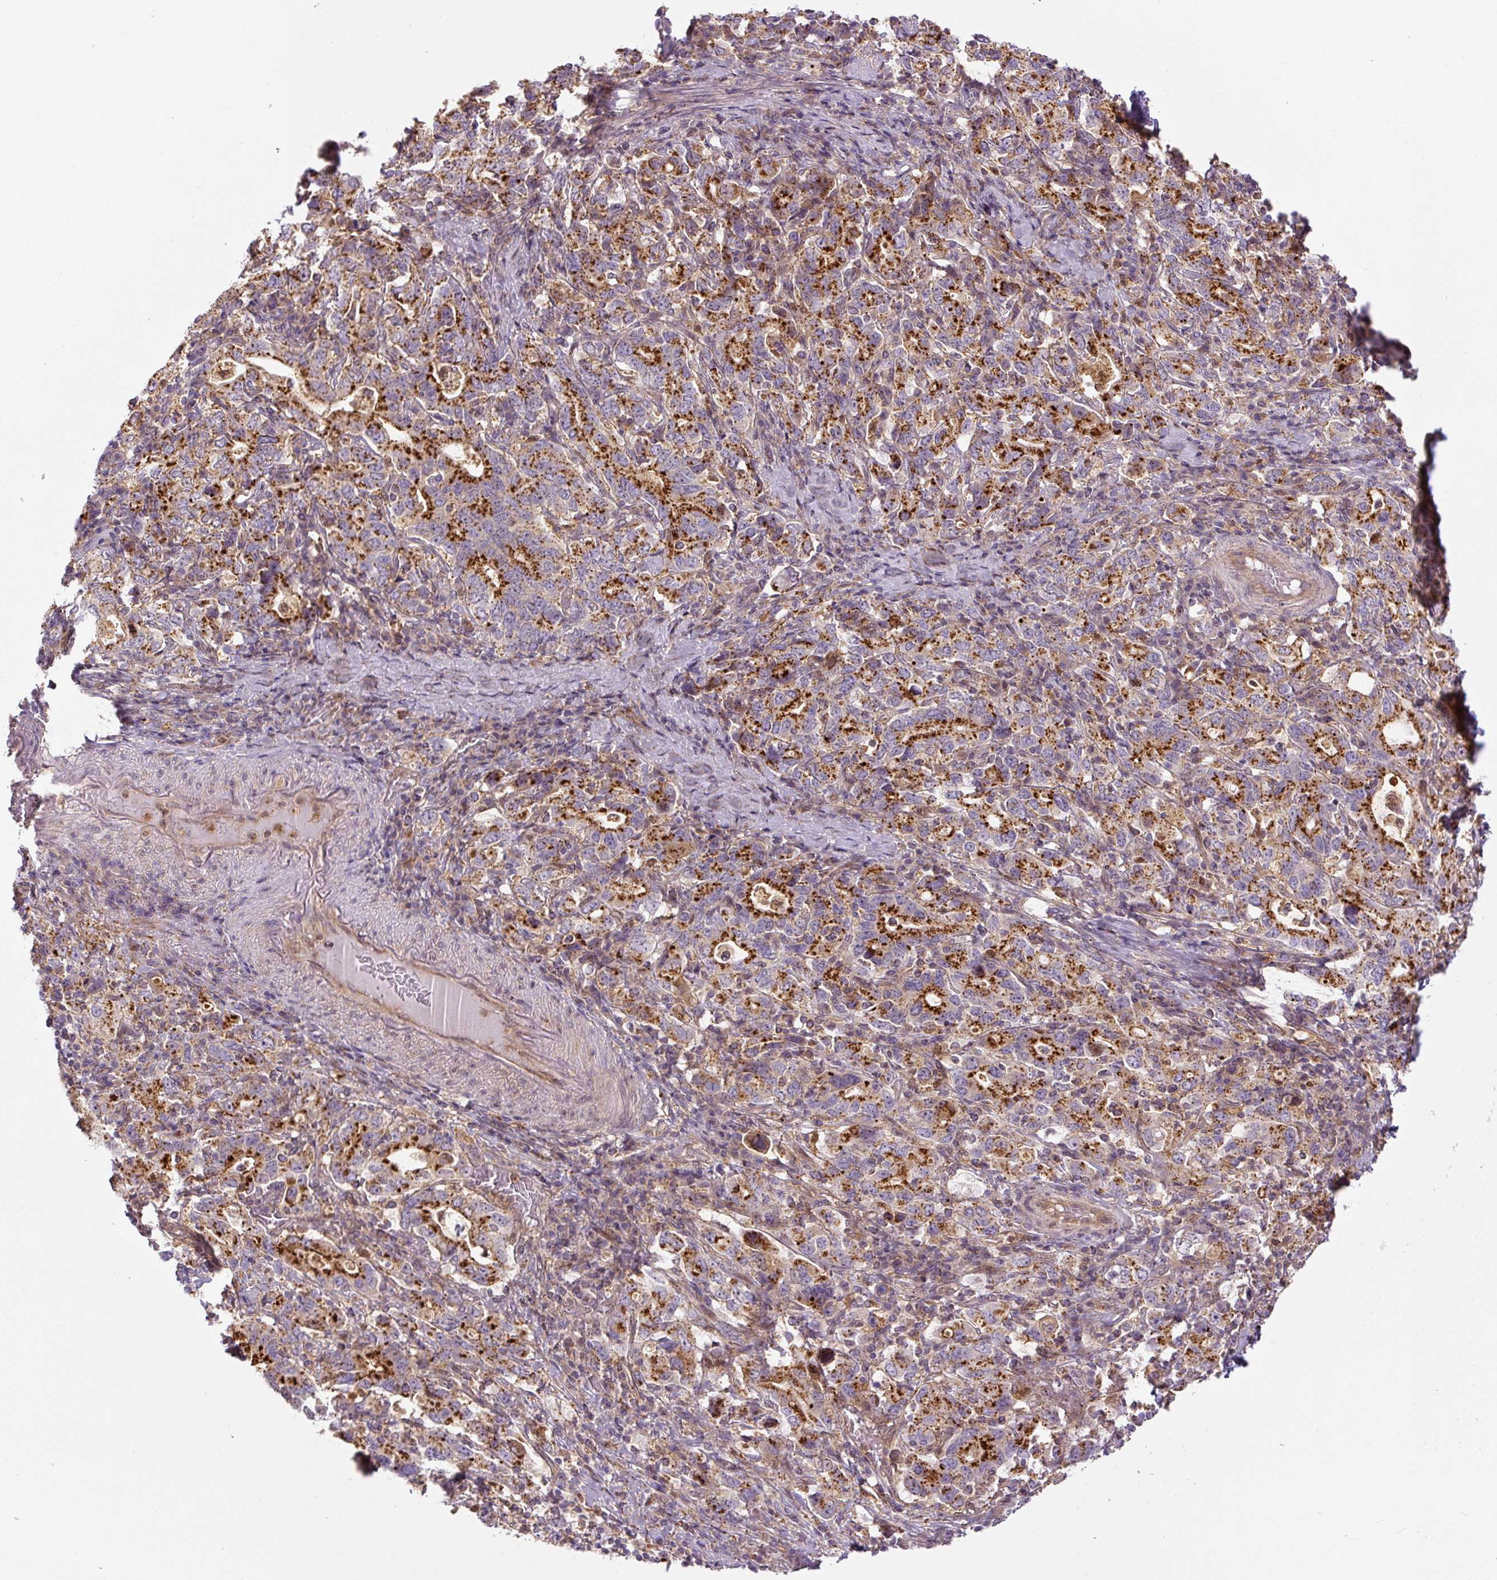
{"staining": {"intensity": "strong", "quantity": ">75%", "location": "cytoplasmic/membranous"}, "tissue": "stomach cancer", "cell_type": "Tumor cells", "image_type": "cancer", "snomed": [{"axis": "morphology", "description": "Adenocarcinoma, NOS"}, {"axis": "topography", "description": "Stomach, upper"}, {"axis": "topography", "description": "Stomach"}], "caption": "High-power microscopy captured an immunohistochemistry histopathology image of stomach cancer (adenocarcinoma), revealing strong cytoplasmic/membranous positivity in about >75% of tumor cells. The protein of interest is stained brown, and the nuclei are stained in blue (DAB IHC with brightfield microscopy, high magnification).", "gene": "ZSWIM7", "patient": {"sex": "male", "age": 62}}